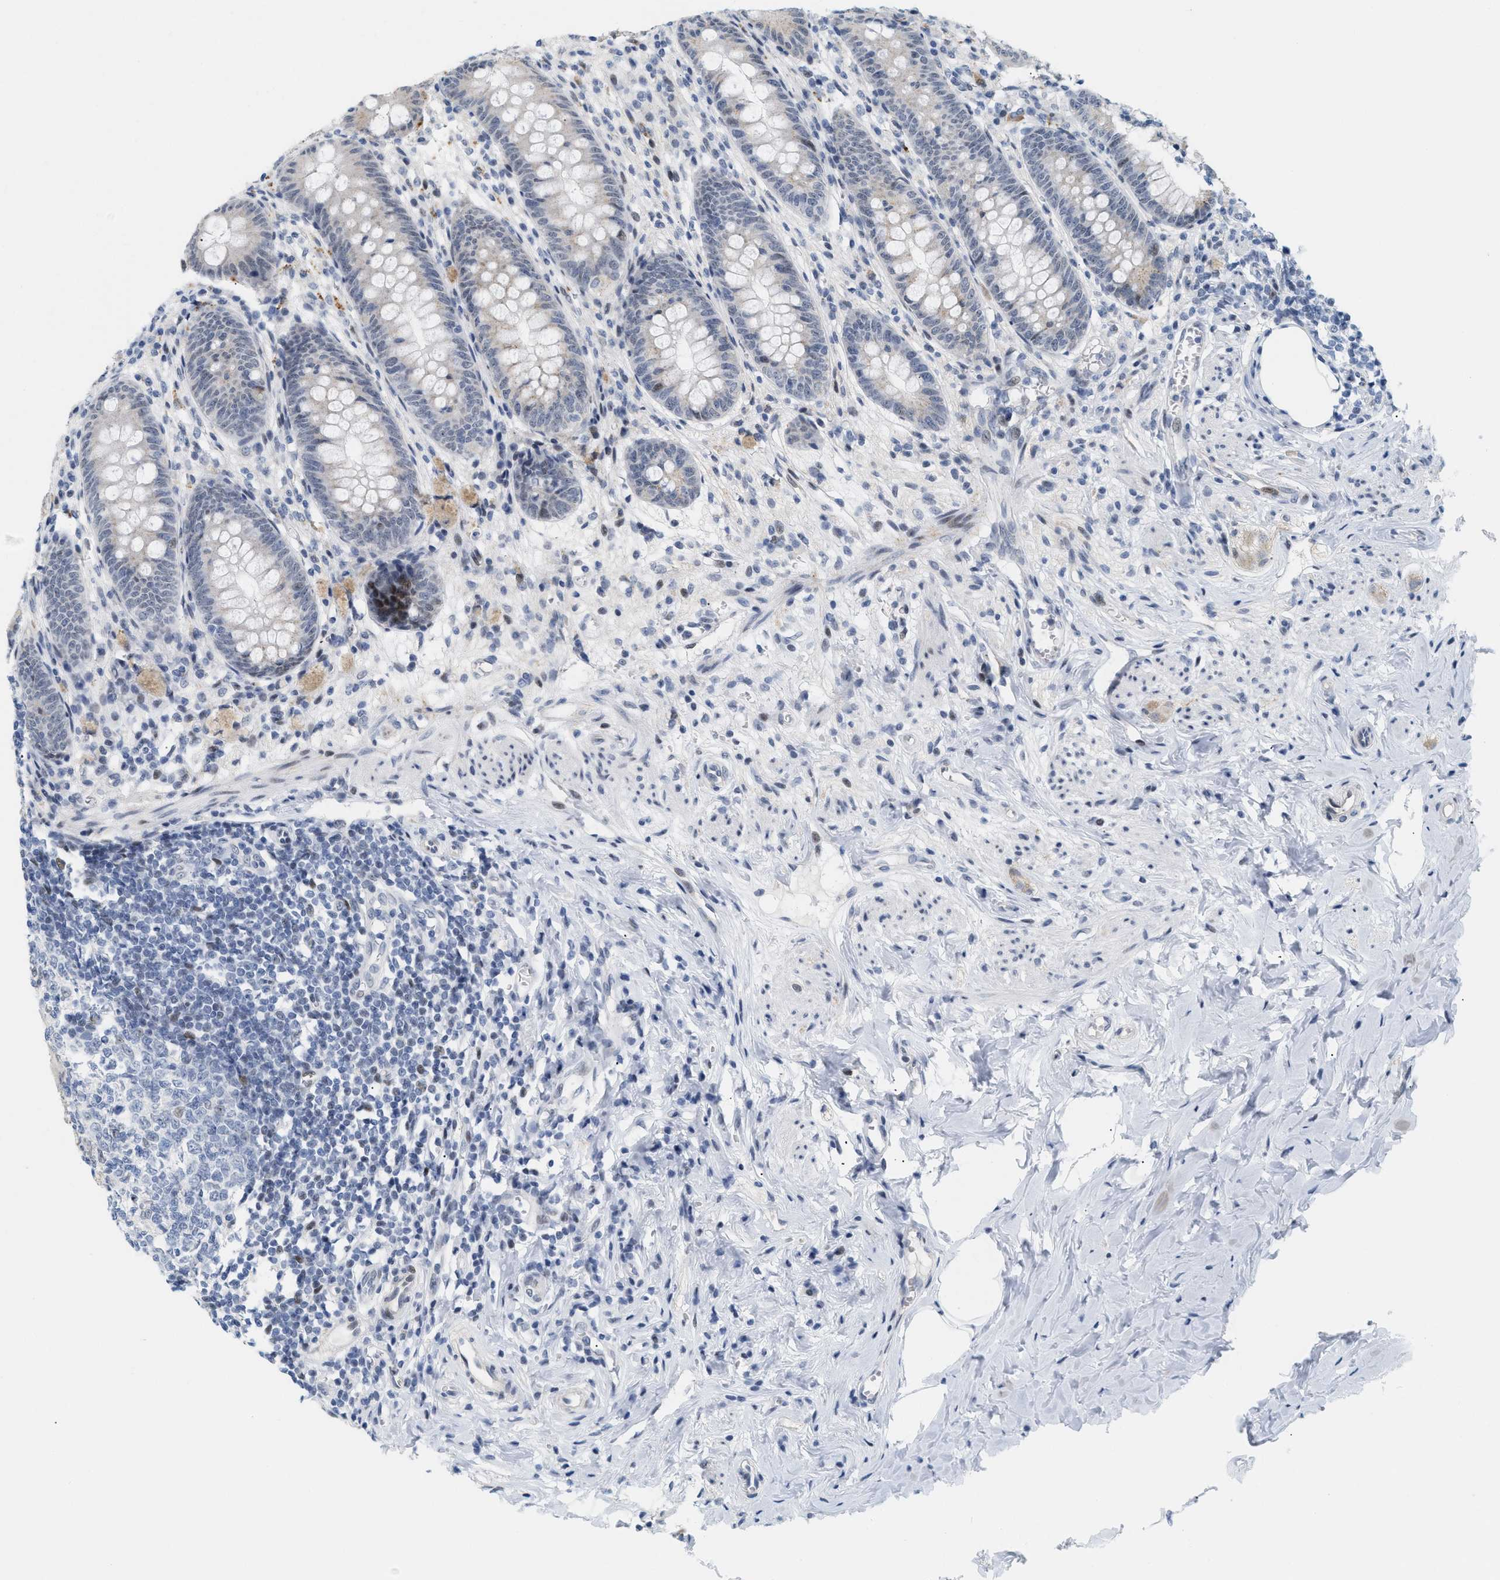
{"staining": {"intensity": "strong", "quantity": "<25%", "location": "nuclear"}, "tissue": "appendix", "cell_type": "Glandular cells", "image_type": "normal", "snomed": [{"axis": "morphology", "description": "Normal tissue, NOS"}, {"axis": "topography", "description": "Appendix"}], "caption": "Protein expression analysis of benign human appendix reveals strong nuclear positivity in about <25% of glandular cells.", "gene": "PPARD", "patient": {"sex": "male", "age": 56}}